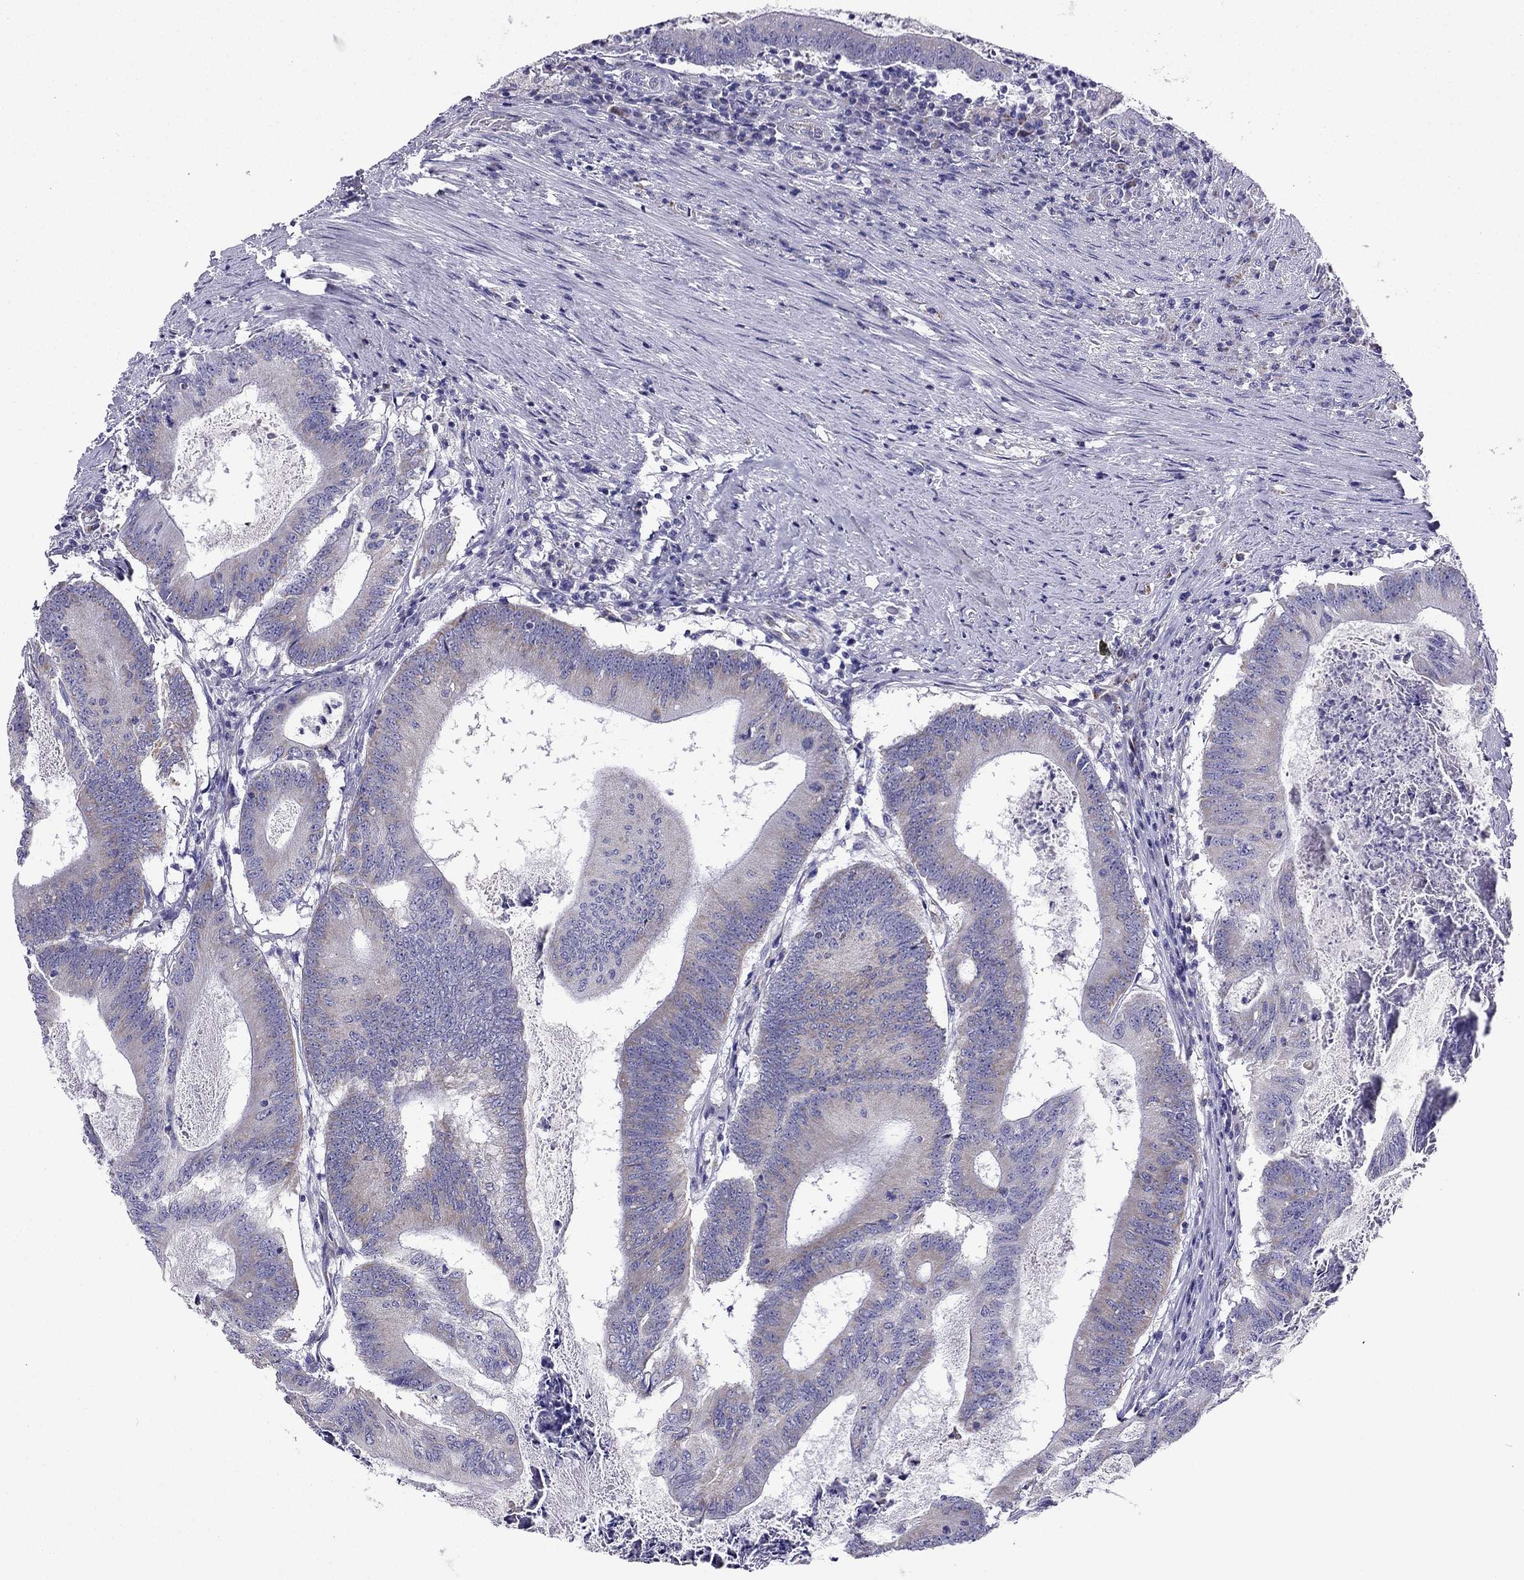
{"staining": {"intensity": "weak", "quantity": "<25%", "location": "cytoplasmic/membranous"}, "tissue": "colorectal cancer", "cell_type": "Tumor cells", "image_type": "cancer", "snomed": [{"axis": "morphology", "description": "Adenocarcinoma, NOS"}, {"axis": "topography", "description": "Colon"}], "caption": "Immunohistochemistry (IHC) image of neoplastic tissue: colorectal cancer (adenocarcinoma) stained with DAB shows no significant protein positivity in tumor cells.", "gene": "KIF5A", "patient": {"sex": "female", "age": 70}}